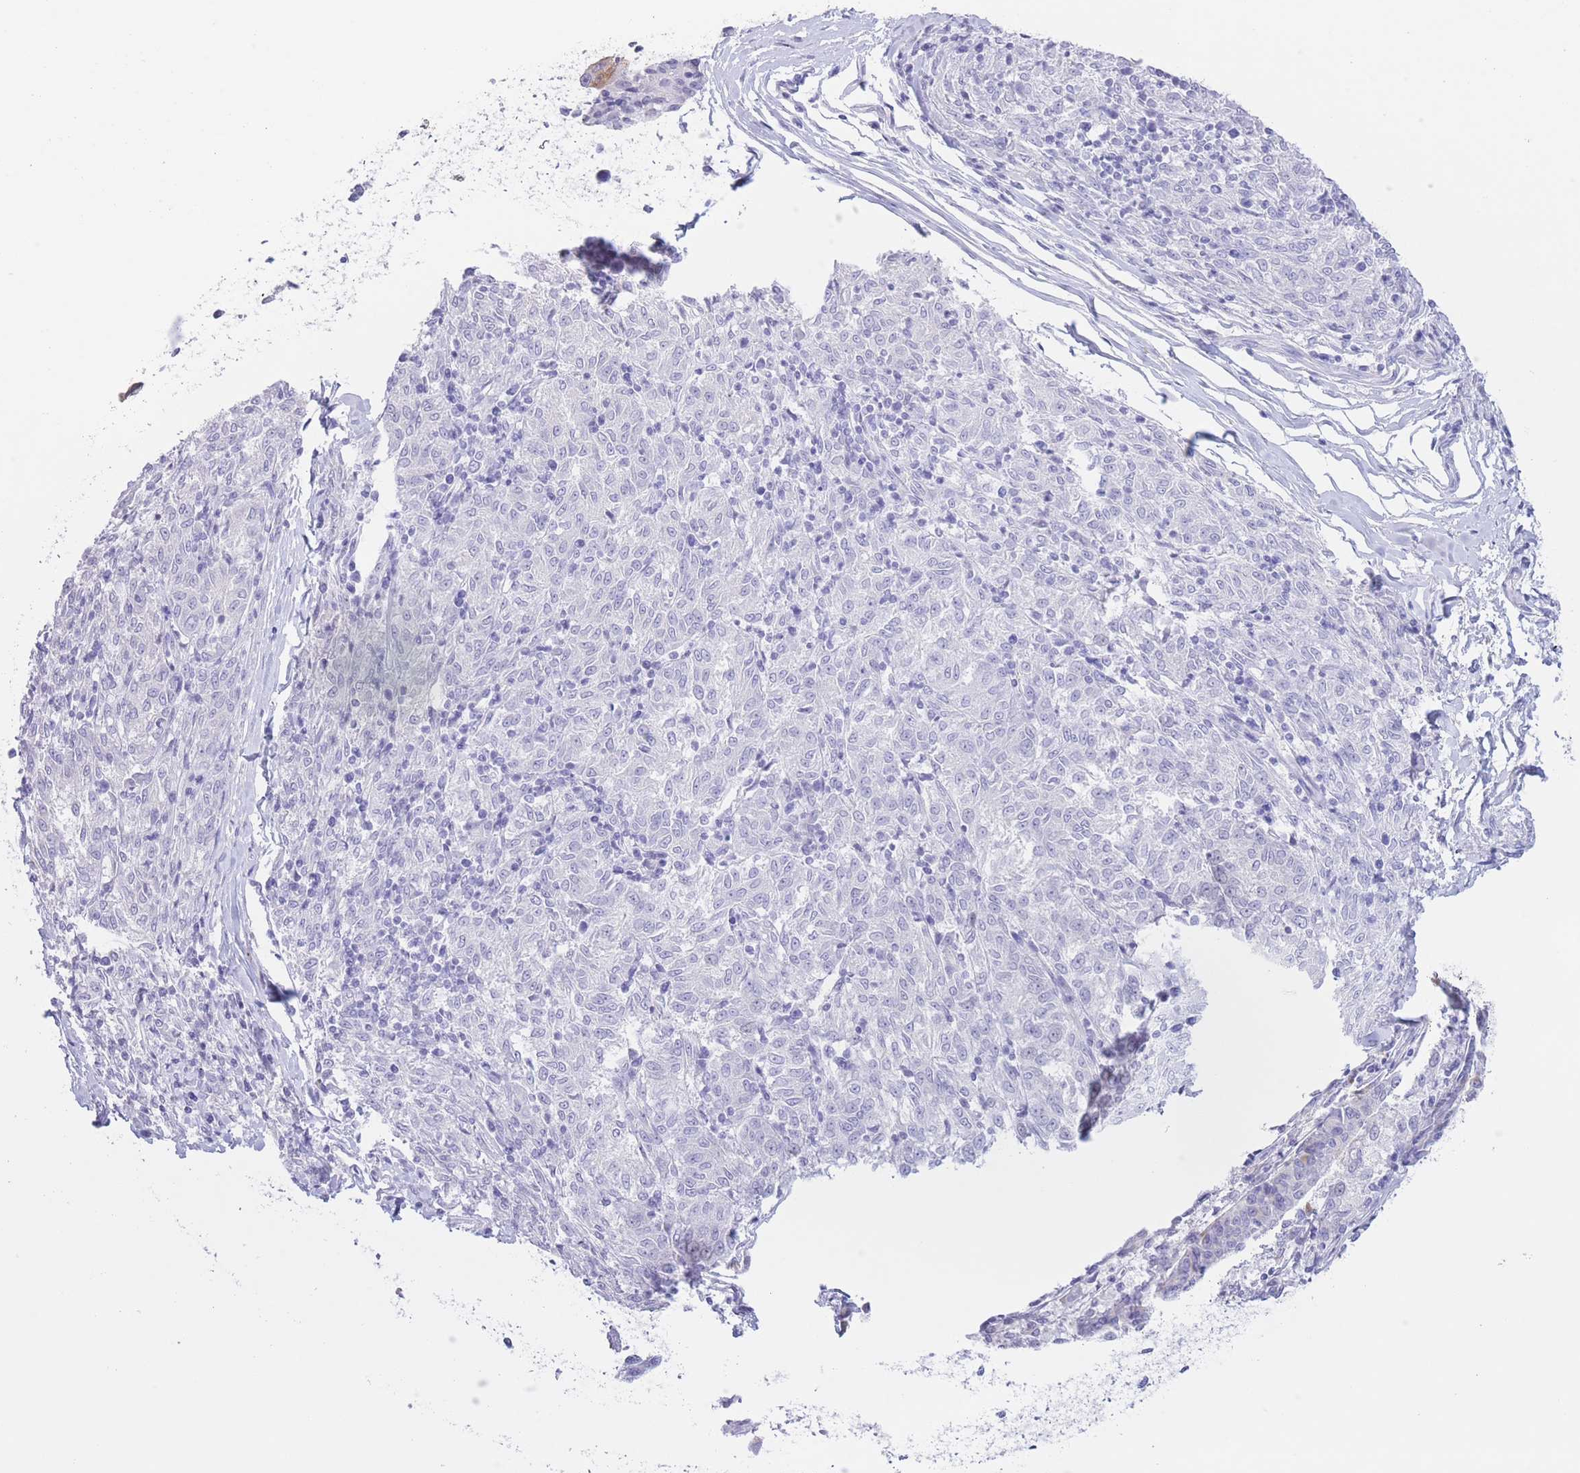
{"staining": {"intensity": "negative", "quantity": "none", "location": "none"}, "tissue": "melanoma", "cell_type": "Tumor cells", "image_type": "cancer", "snomed": [{"axis": "morphology", "description": "Malignant melanoma, NOS"}, {"axis": "topography", "description": "Skin"}], "caption": "High magnification brightfield microscopy of melanoma stained with DAB (brown) and counterstained with hematoxylin (blue): tumor cells show no significant expression.", "gene": "PKLR", "patient": {"sex": "female", "age": 72}}